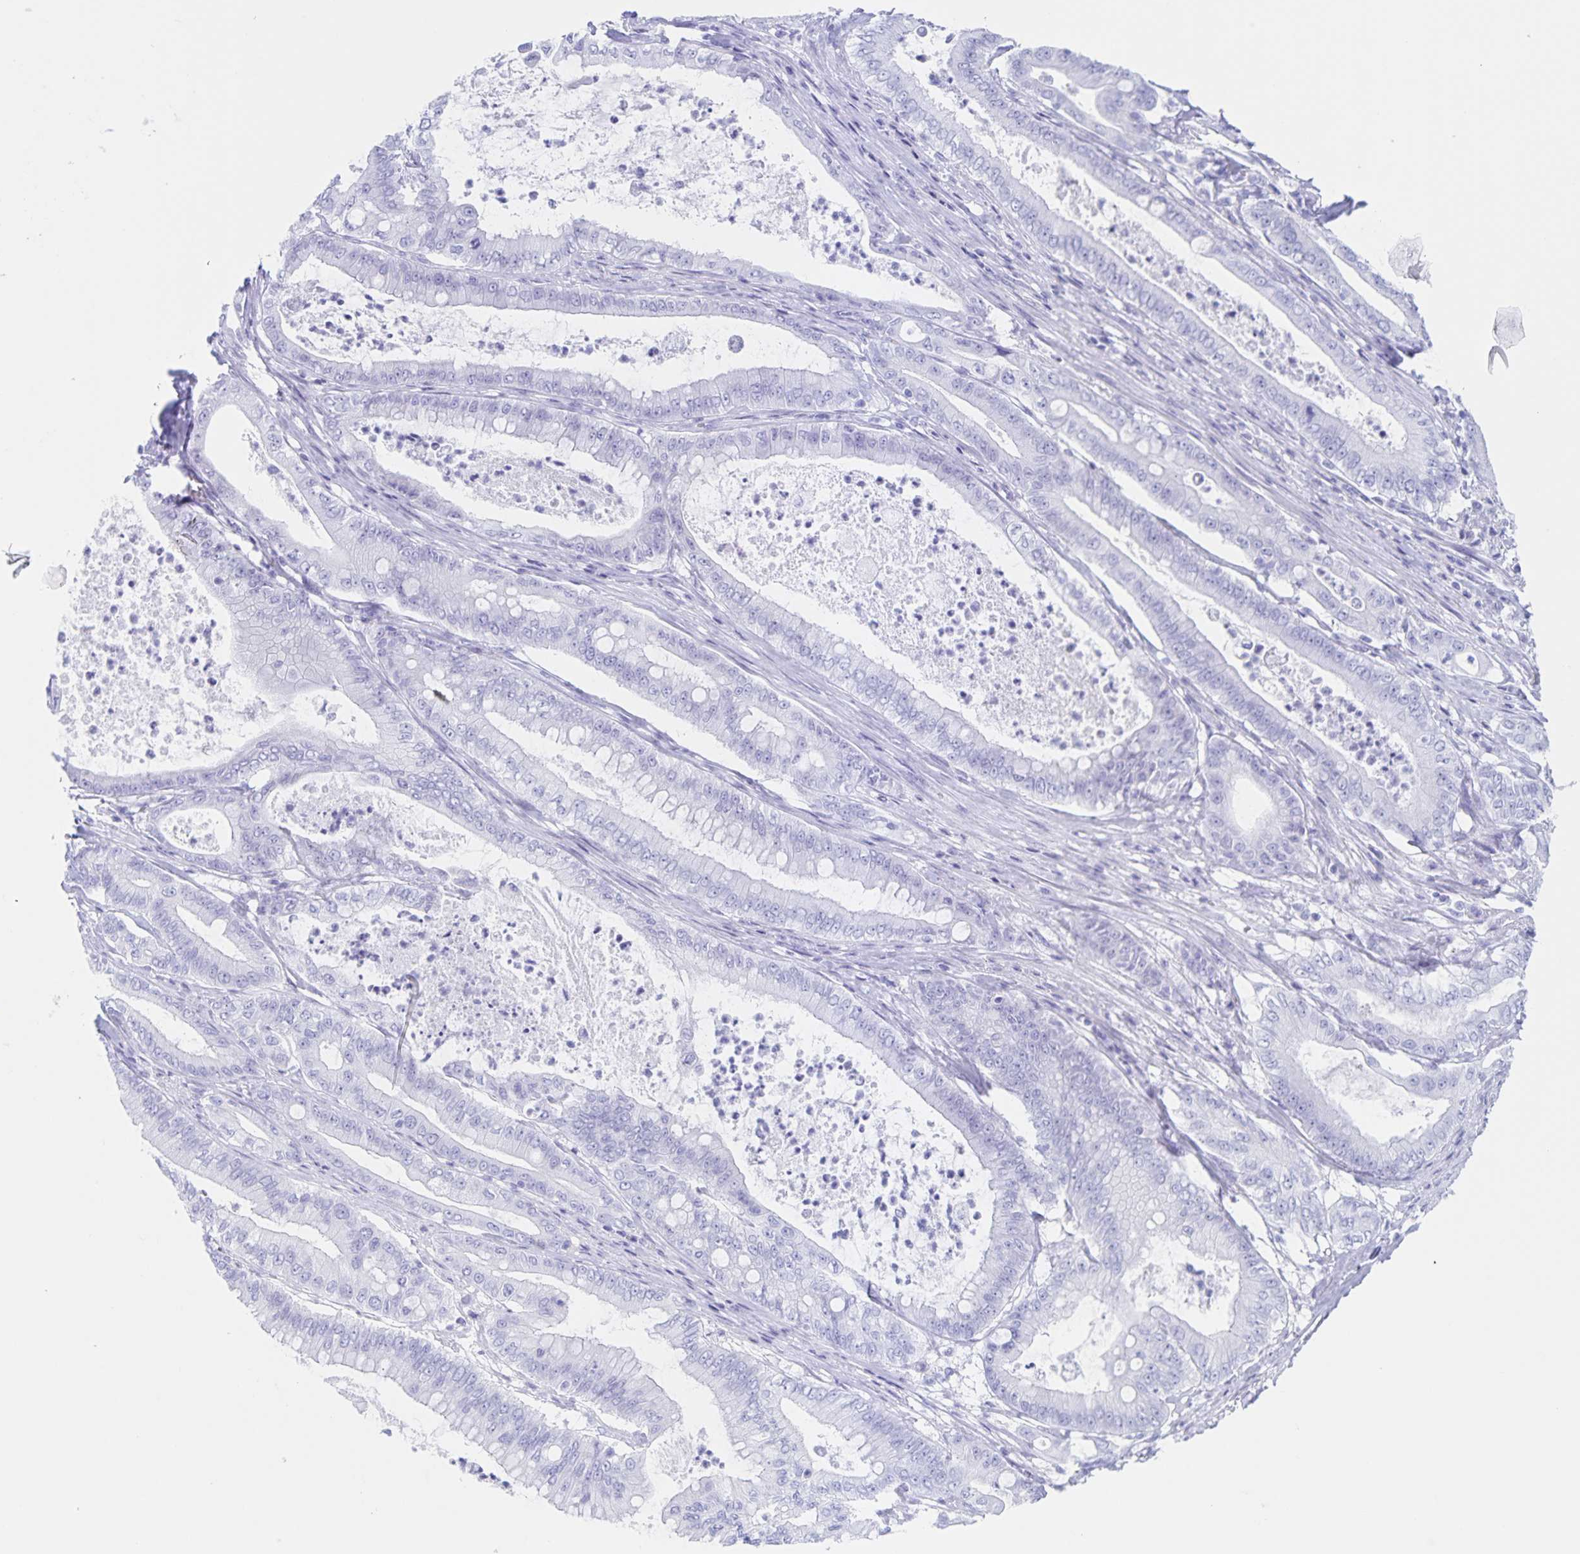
{"staining": {"intensity": "negative", "quantity": "none", "location": "none"}, "tissue": "pancreatic cancer", "cell_type": "Tumor cells", "image_type": "cancer", "snomed": [{"axis": "morphology", "description": "Adenocarcinoma, NOS"}, {"axis": "topography", "description": "Pancreas"}], "caption": "Adenocarcinoma (pancreatic) was stained to show a protein in brown. There is no significant positivity in tumor cells. (DAB immunohistochemistry visualized using brightfield microscopy, high magnification).", "gene": "C12orf56", "patient": {"sex": "male", "age": 71}}